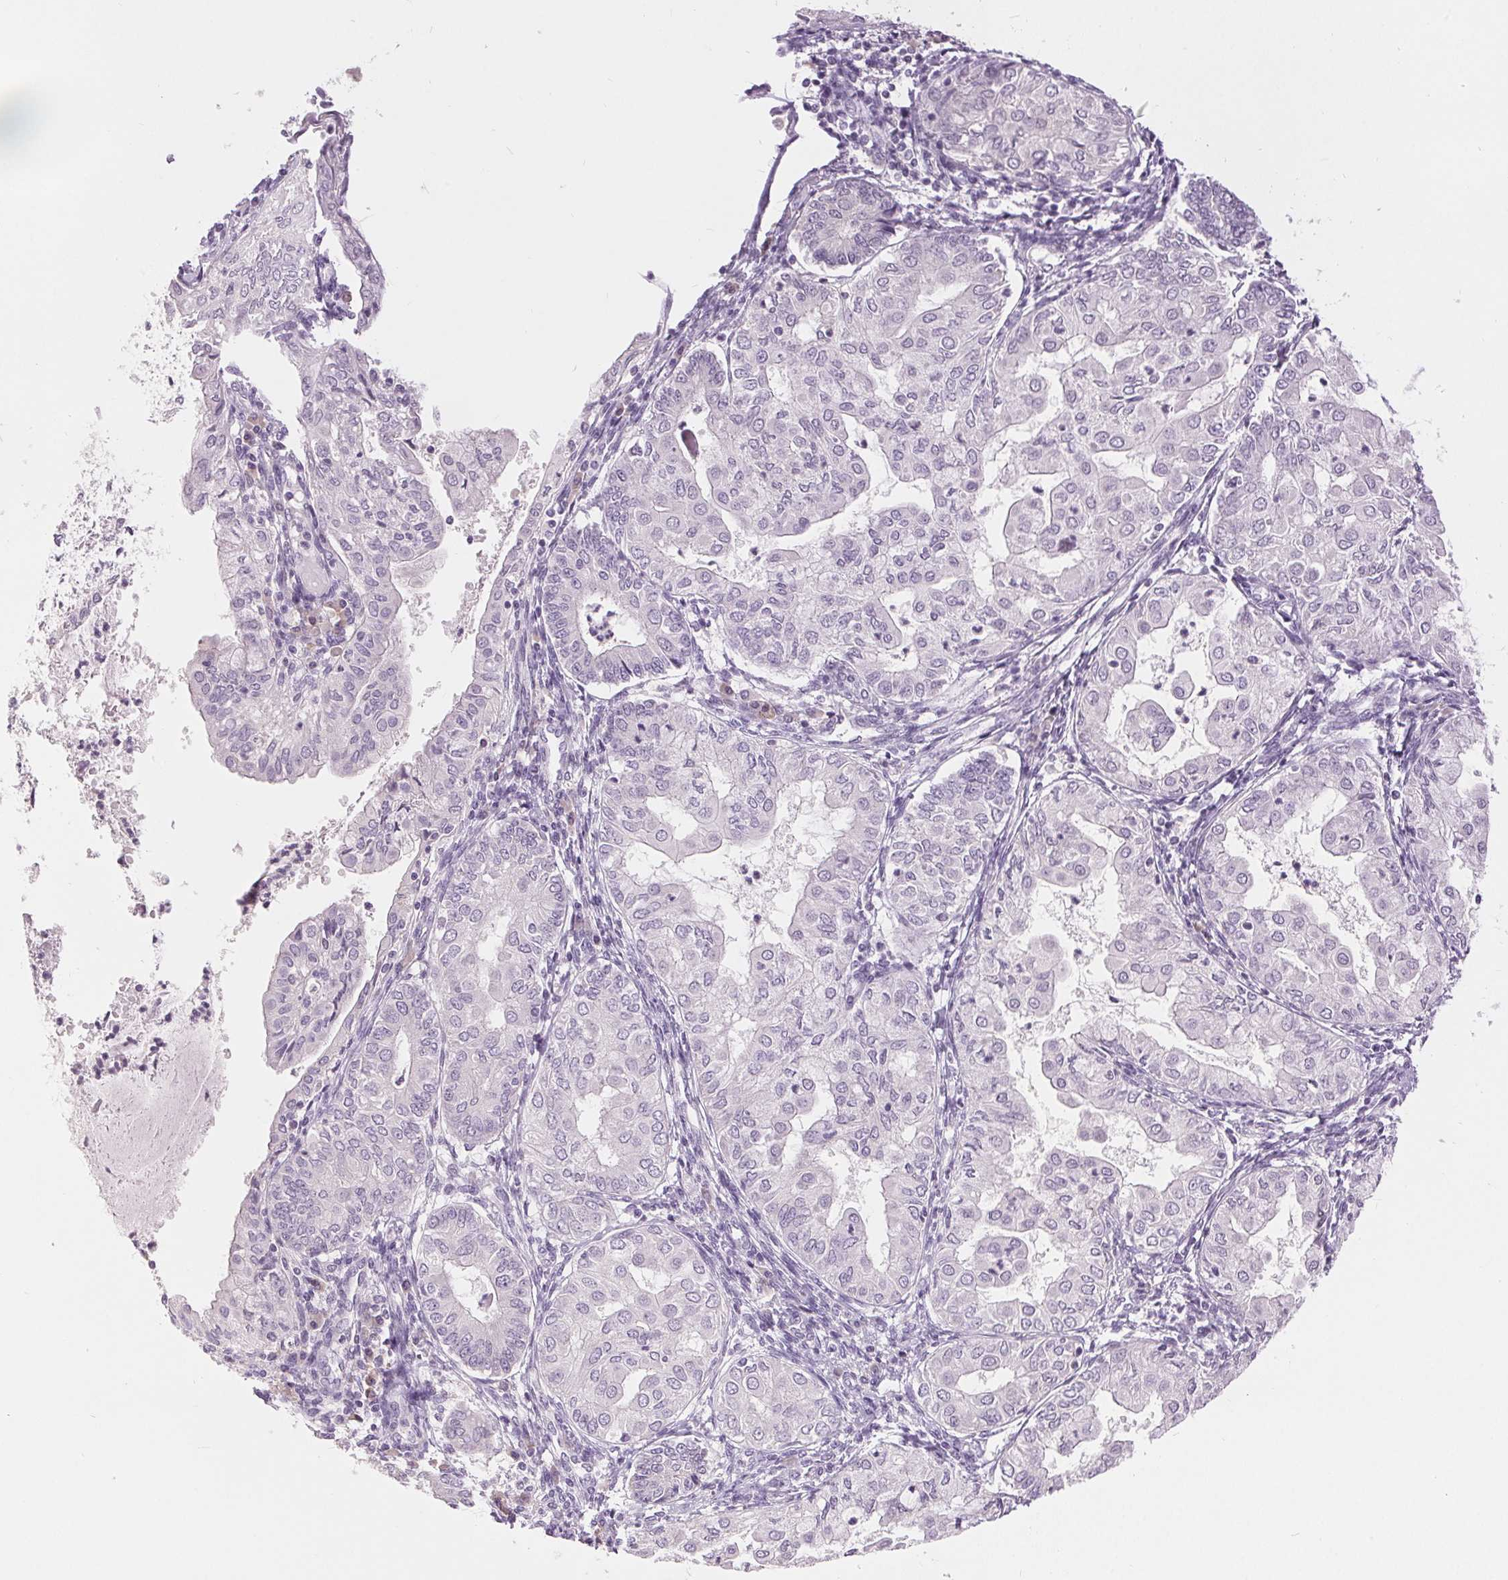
{"staining": {"intensity": "negative", "quantity": "none", "location": "none"}, "tissue": "endometrial cancer", "cell_type": "Tumor cells", "image_type": "cancer", "snomed": [{"axis": "morphology", "description": "Adenocarcinoma, NOS"}, {"axis": "topography", "description": "Endometrium"}], "caption": "A histopathology image of adenocarcinoma (endometrial) stained for a protein displays no brown staining in tumor cells.", "gene": "DSG3", "patient": {"sex": "female", "age": 68}}